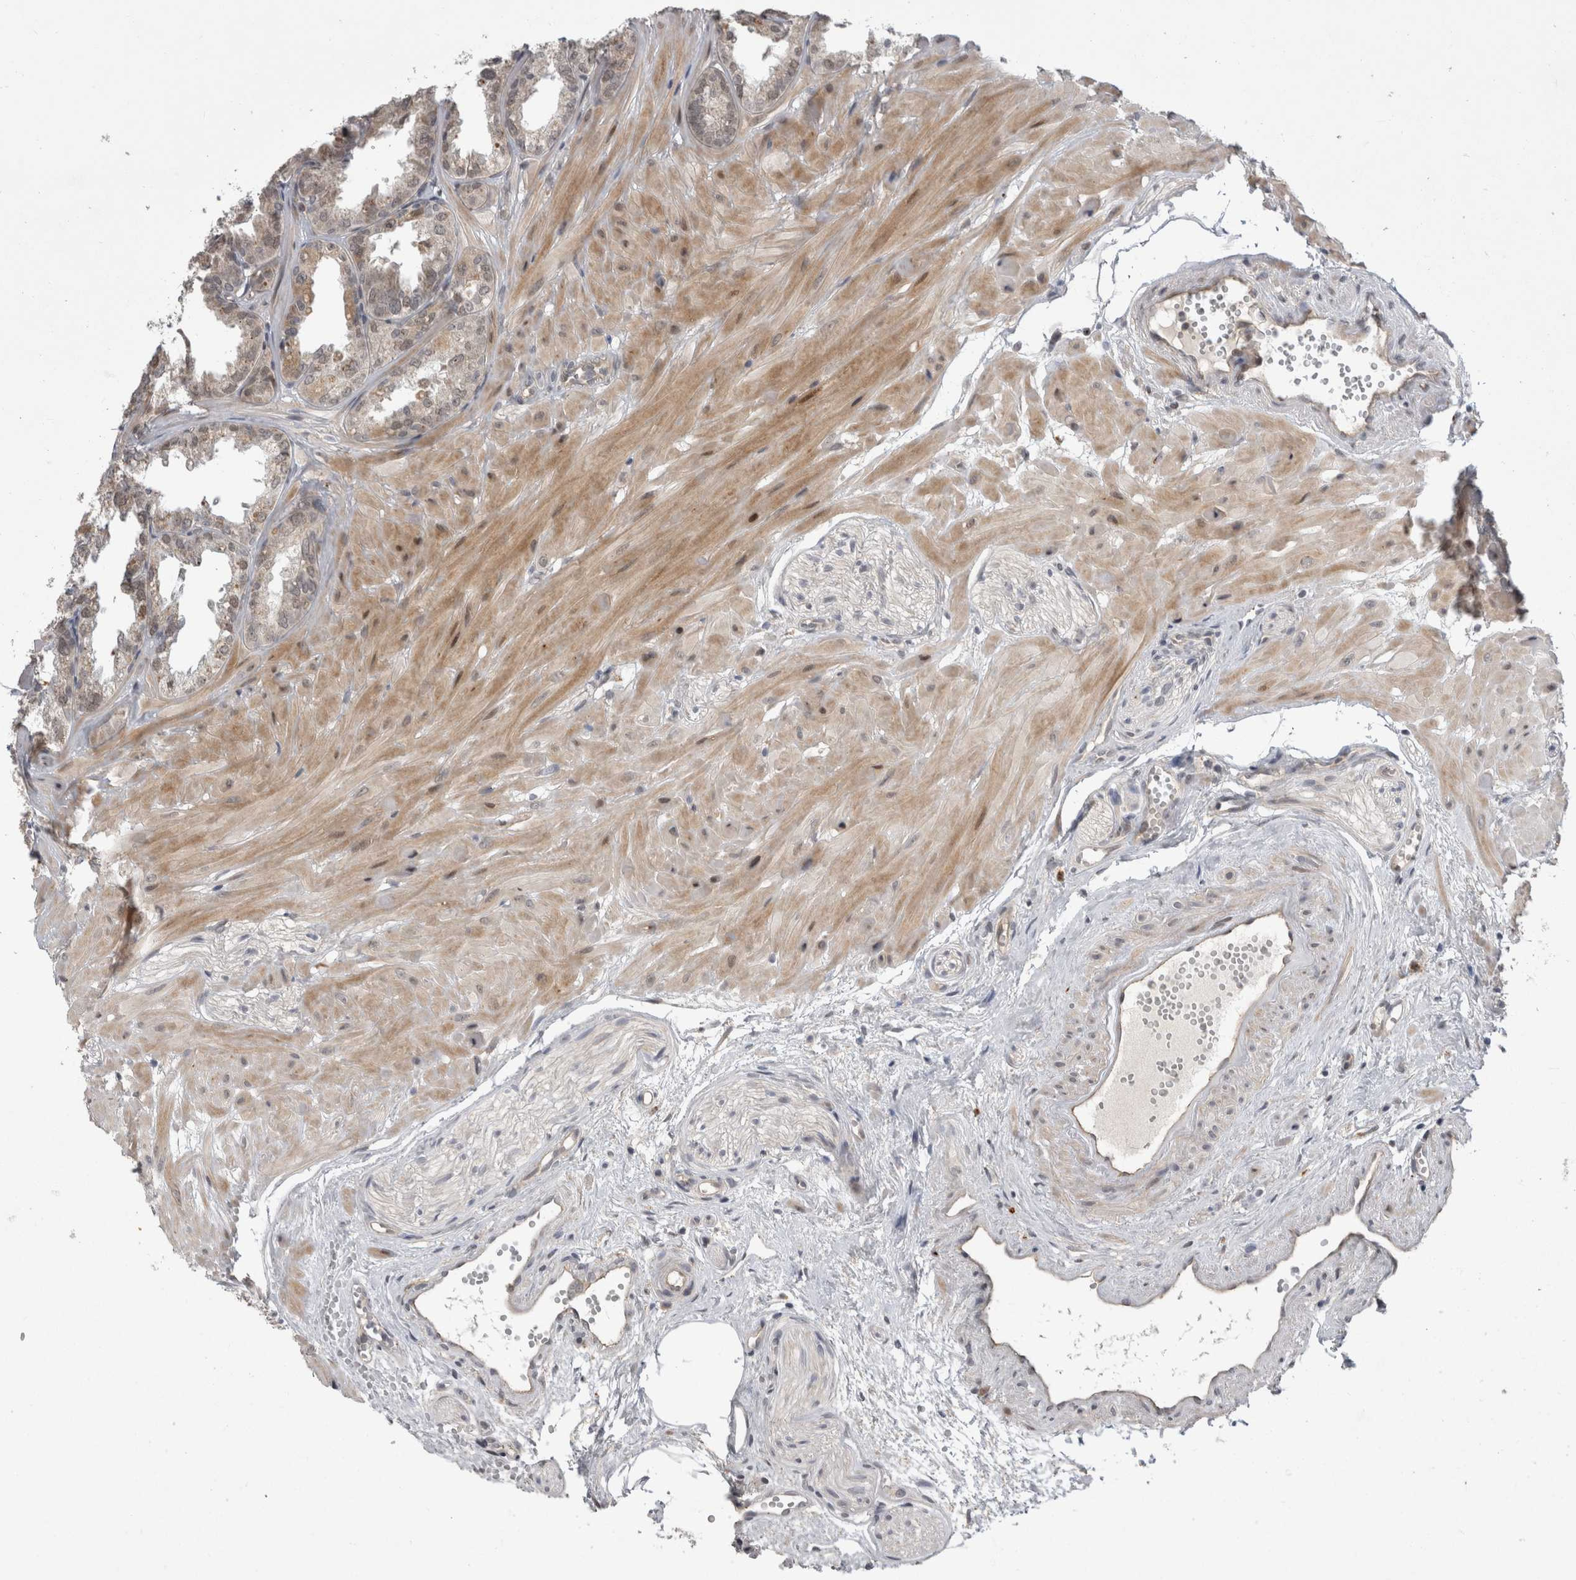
{"staining": {"intensity": "moderate", "quantity": "<25%", "location": "cytoplasmic/membranous"}, "tissue": "seminal vesicle", "cell_type": "Glandular cells", "image_type": "normal", "snomed": [{"axis": "morphology", "description": "Normal tissue, NOS"}, {"axis": "topography", "description": "Prostate"}, {"axis": "topography", "description": "Seminal veicle"}], "caption": "Immunohistochemical staining of benign seminal vesicle demonstrates low levels of moderate cytoplasmic/membranous positivity in about <25% of glandular cells.", "gene": "MTBP", "patient": {"sex": "male", "age": 51}}